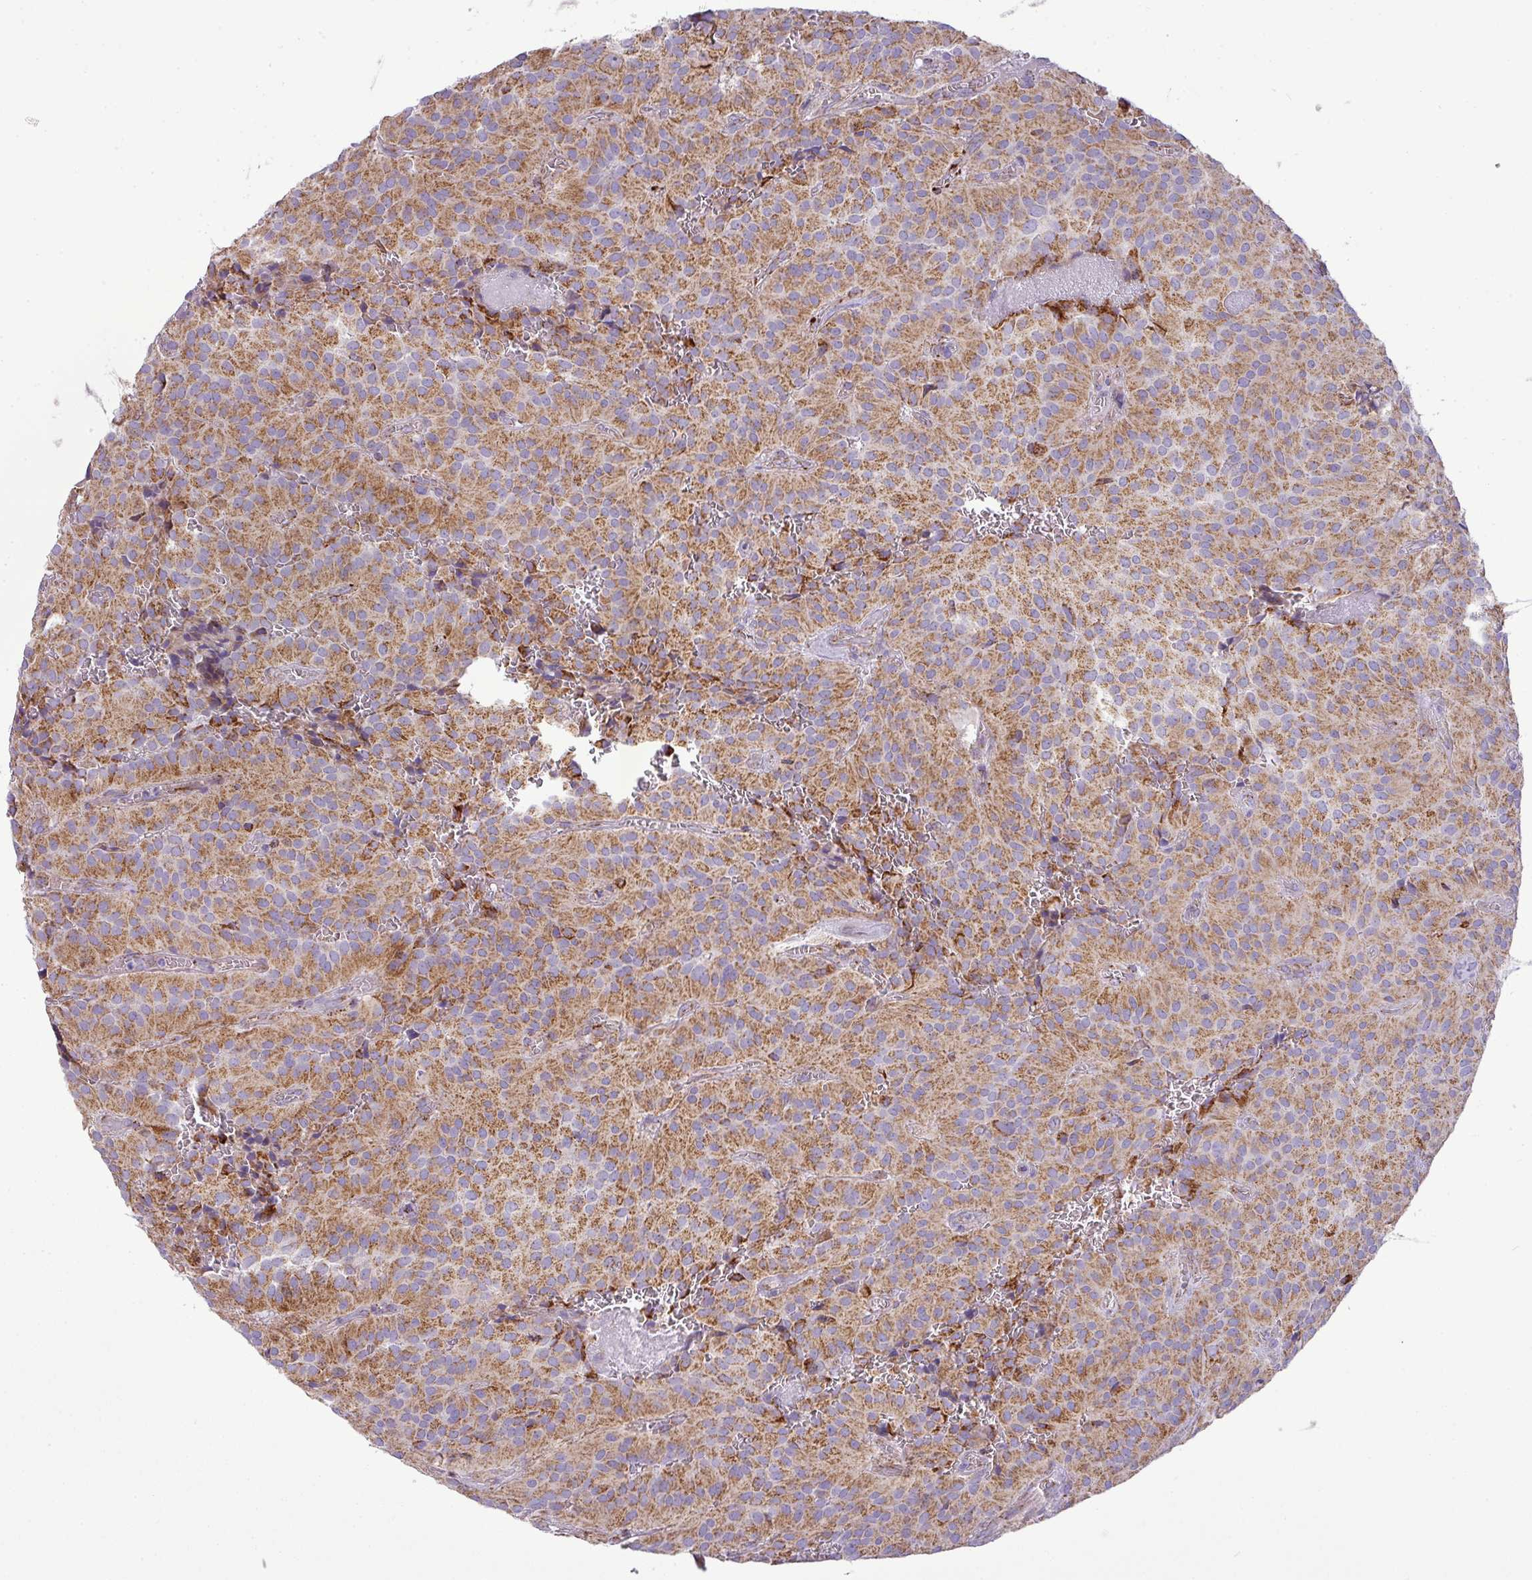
{"staining": {"intensity": "moderate", "quantity": ">75%", "location": "cytoplasmic/membranous"}, "tissue": "glioma", "cell_type": "Tumor cells", "image_type": "cancer", "snomed": [{"axis": "morphology", "description": "Glioma, malignant, Low grade"}, {"axis": "topography", "description": "Brain"}], "caption": "The immunohistochemical stain labels moderate cytoplasmic/membranous expression in tumor cells of malignant low-grade glioma tissue. The staining was performed using DAB (3,3'-diaminobenzidine) to visualize the protein expression in brown, while the nuclei were stained in blue with hematoxylin (Magnification: 20x).", "gene": "ZNF81", "patient": {"sex": "male", "age": 42}}